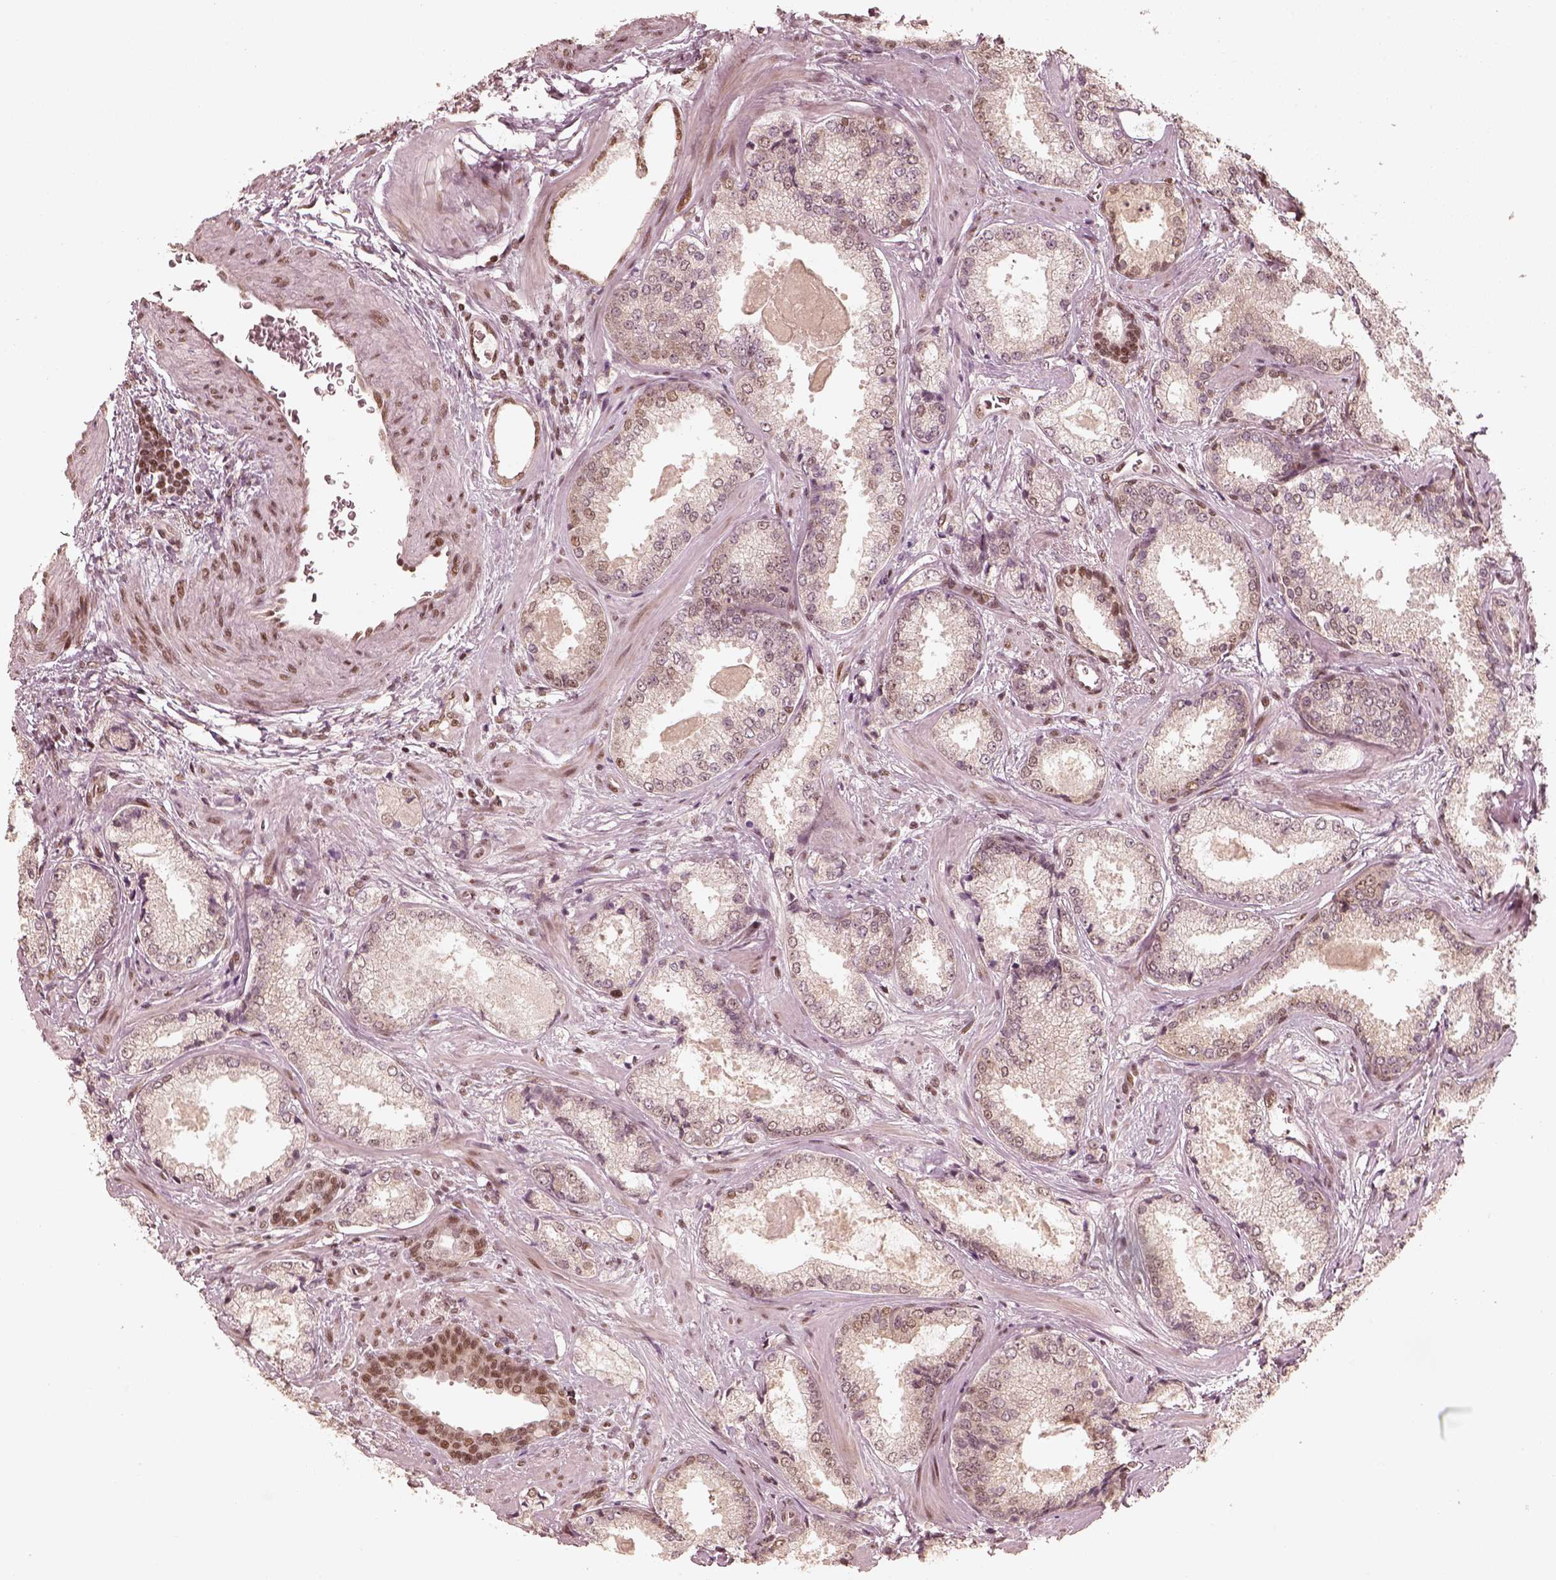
{"staining": {"intensity": "moderate", "quantity": "<25%", "location": "nuclear"}, "tissue": "prostate cancer", "cell_type": "Tumor cells", "image_type": "cancer", "snomed": [{"axis": "morphology", "description": "Adenocarcinoma, Low grade"}, {"axis": "topography", "description": "Prostate"}], "caption": "DAB immunohistochemical staining of human adenocarcinoma (low-grade) (prostate) shows moderate nuclear protein expression in approximately <25% of tumor cells.", "gene": "GMEB2", "patient": {"sex": "male", "age": 56}}